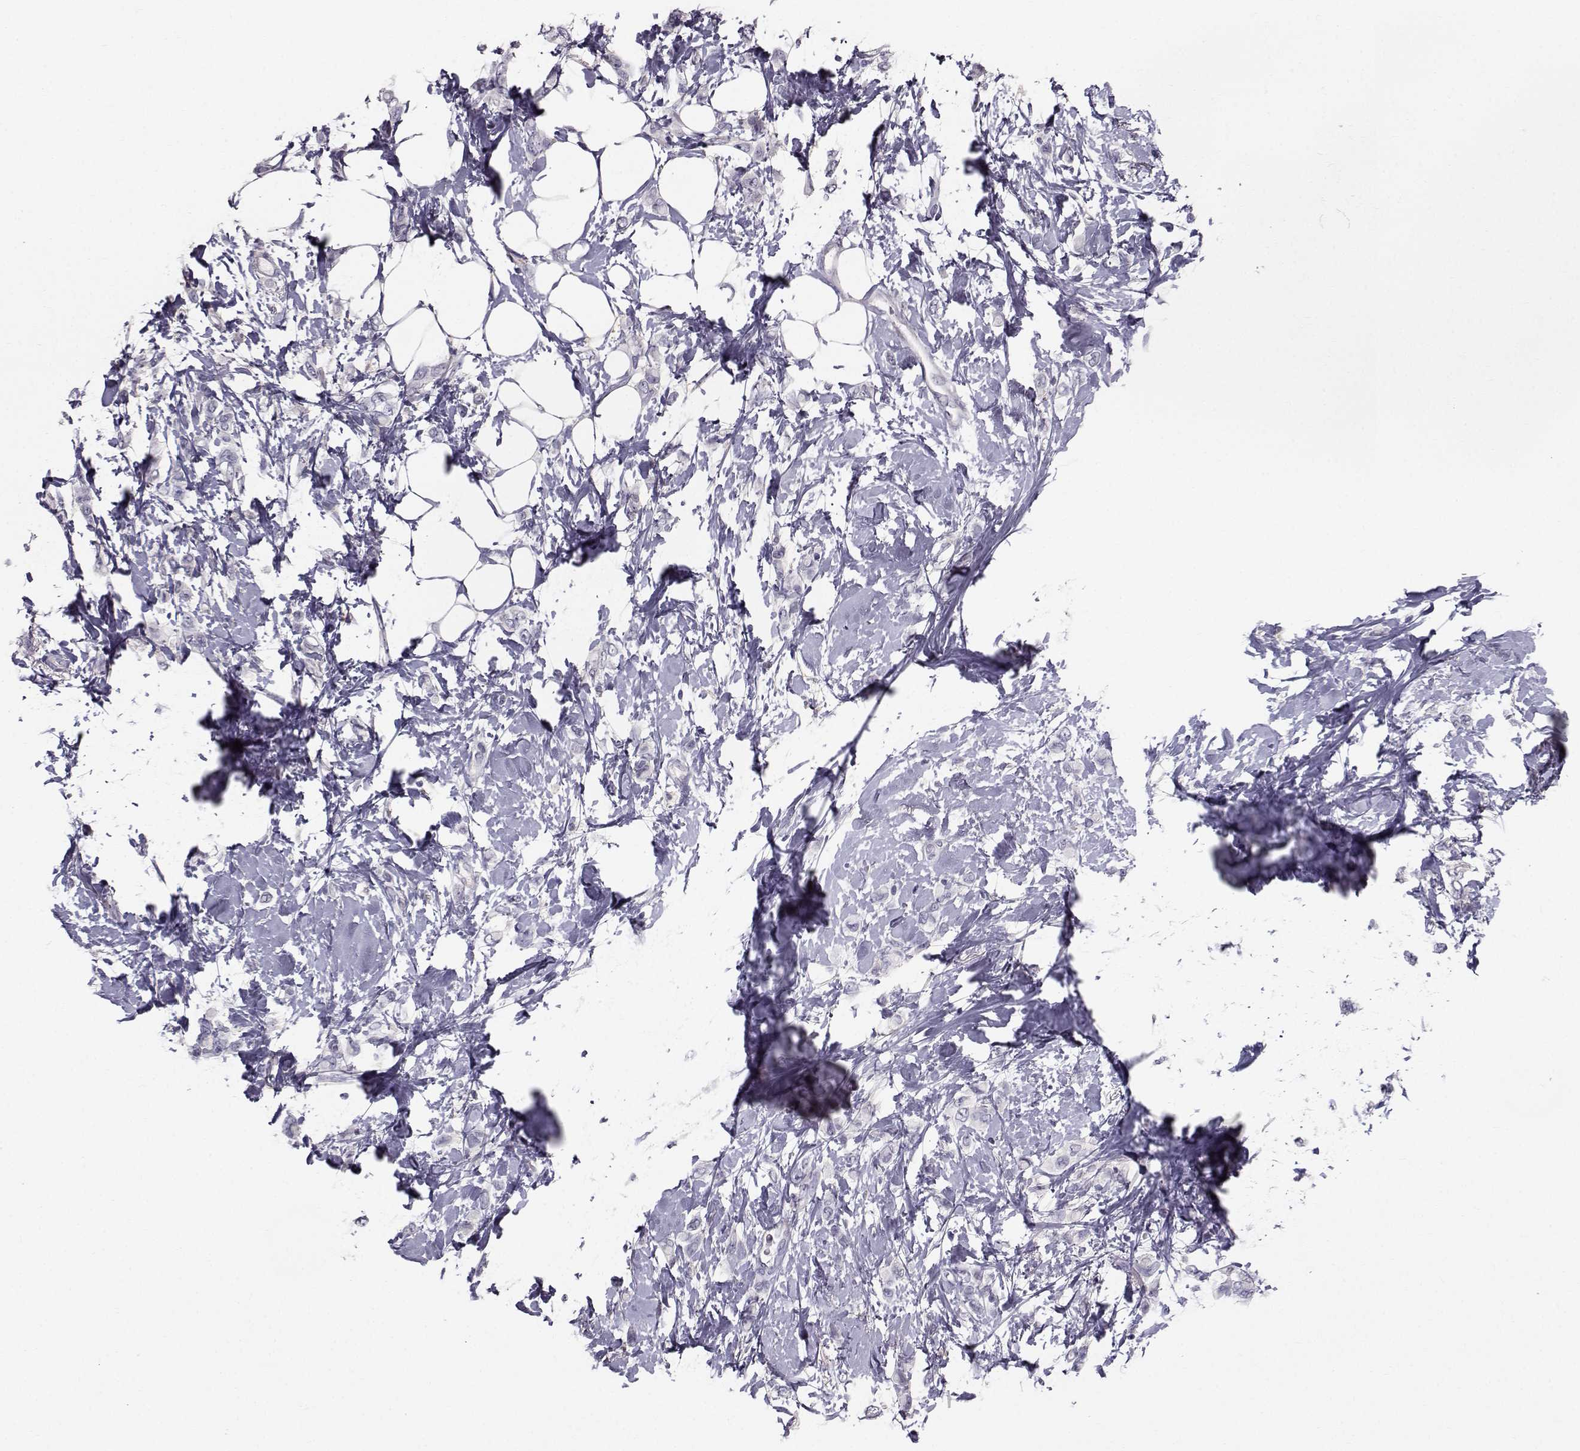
{"staining": {"intensity": "negative", "quantity": "none", "location": "none"}, "tissue": "breast cancer", "cell_type": "Tumor cells", "image_type": "cancer", "snomed": [{"axis": "morphology", "description": "Lobular carcinoma"}, {"axis": "topography", "description": "Breast"}], "caption": "Photomicrograph shows no significant protein staining in tumor cells of breast cancer (lobular carcinoma).", "gene": "SPDYE4", "patient": {"sex": "female", "age": 66}}